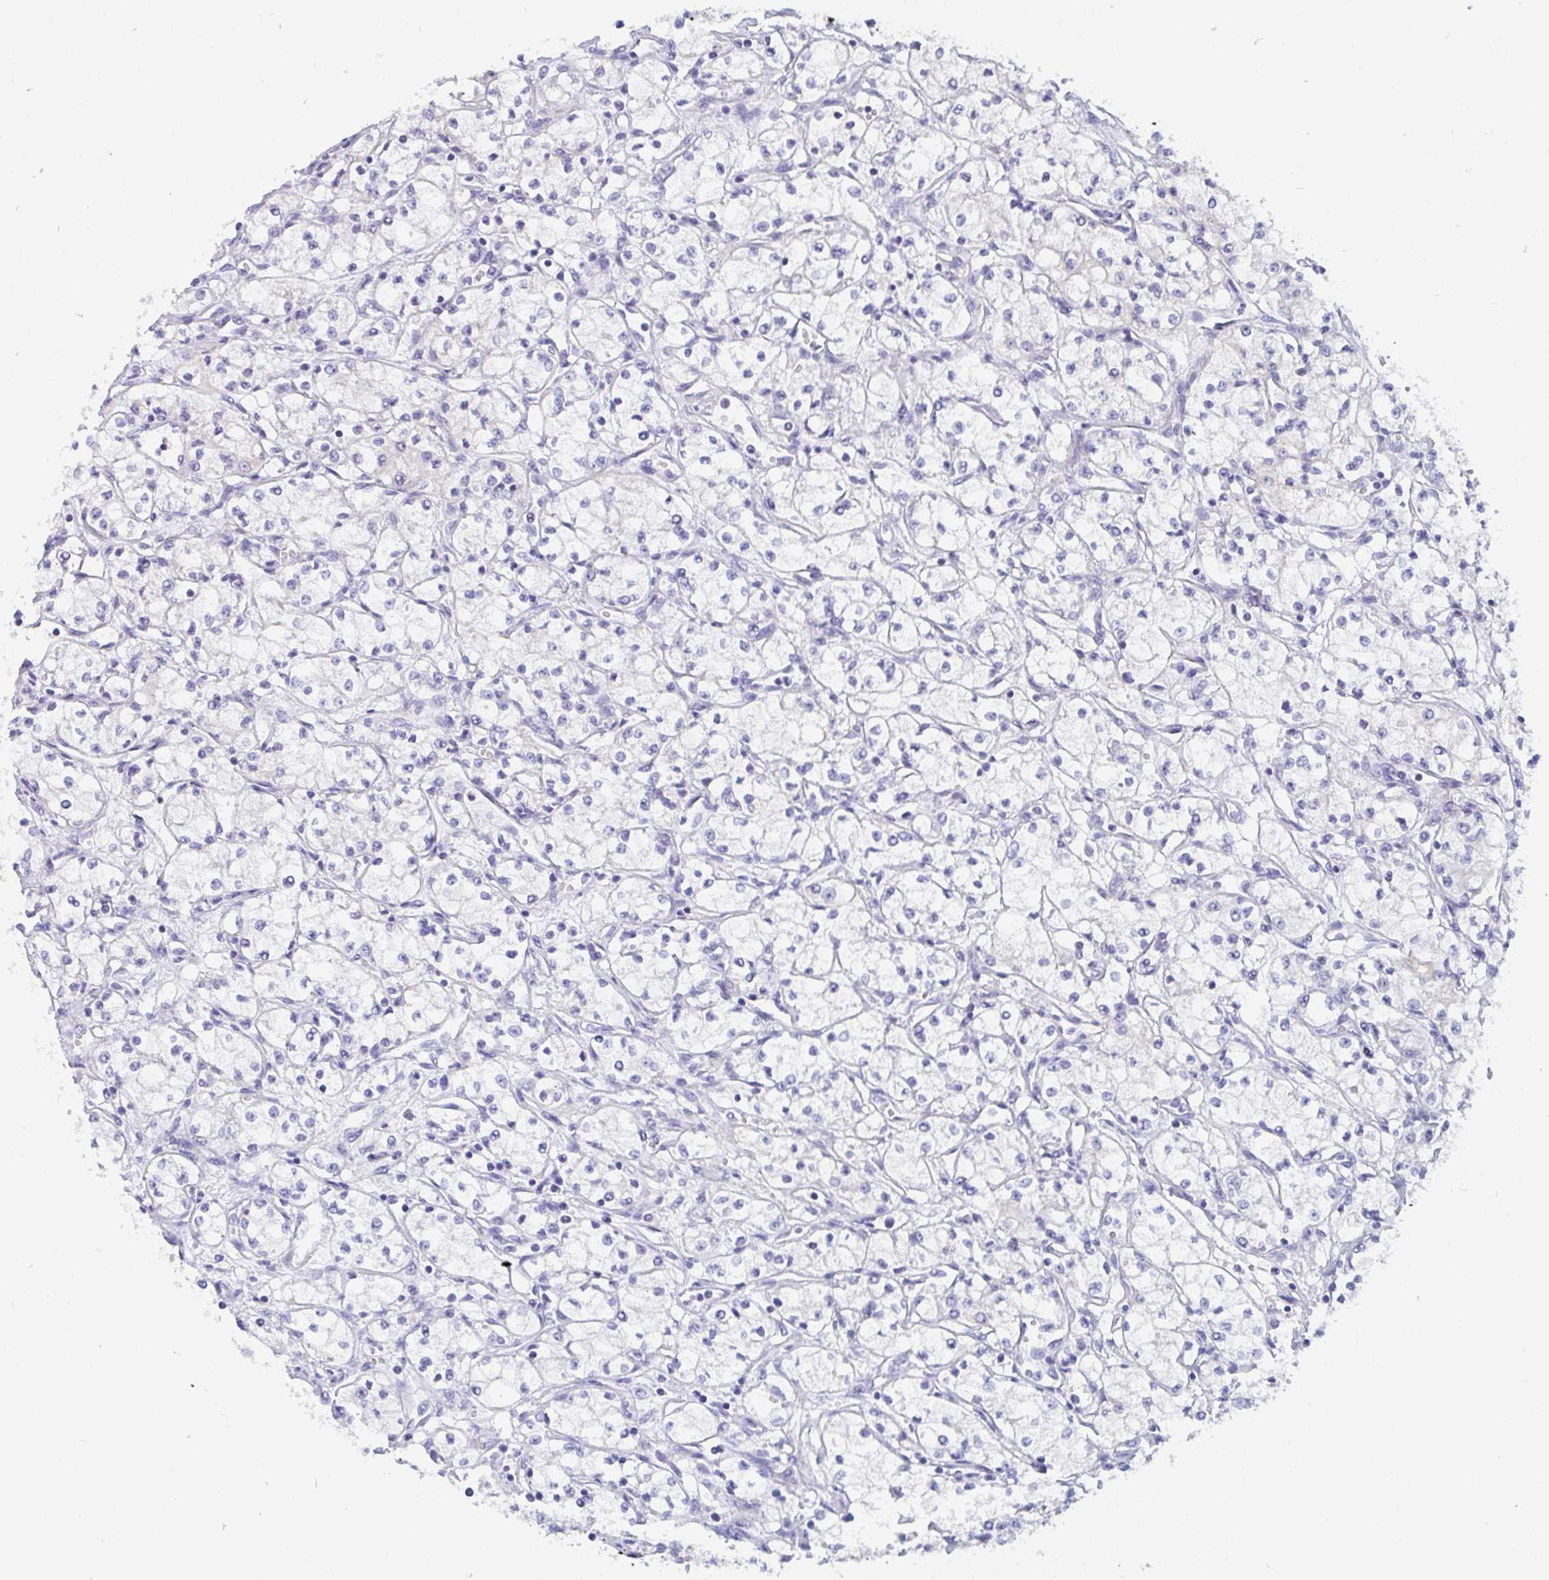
{"staining": {"intensity": "negative", "quantity": "none", "location": "none"}, "tissue": "renal cancer", "cell_type": "Tumor cells", "image_type": "cancer", "snomed": [{"axis": "morphology", "description": "Normal tissue, NOS"}, {"axis": "morphology", "description": "Adenocarcinoma, NOS"}, {"axis": "topography", "description": "Kidney"}], "caption": "This is a image of IHC staining of renal adenocarcinoma, which shows no staining in tumor cells.", "gene": "PC", "patient": {"sex": "male", "age": 59}}